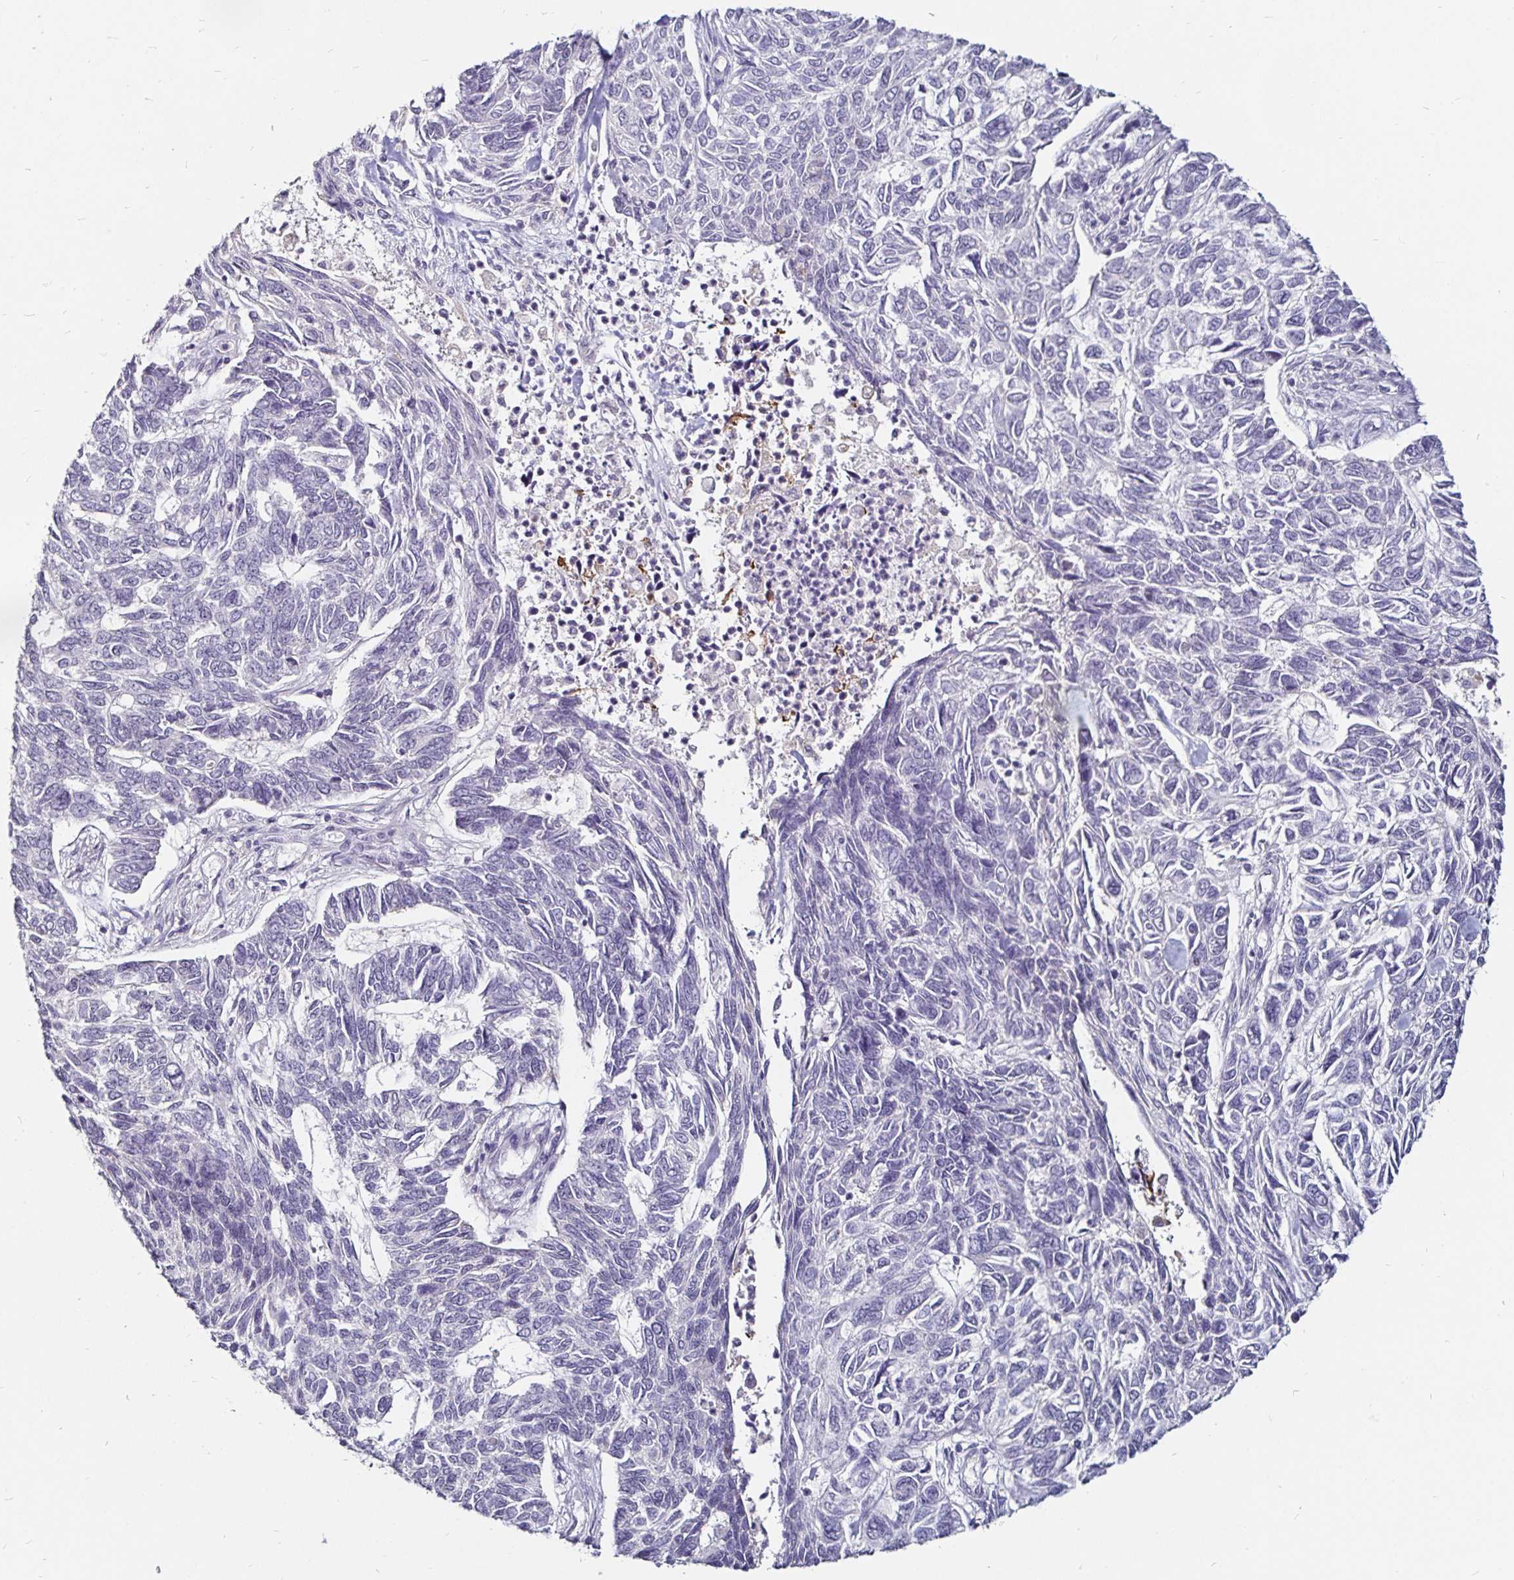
{"staining": {"intensity": "negative", "quantity": "none", "location": "none"}, "tissue": "skin cancer", "cell_type": "Tumor cells", "image_type": "cancer", "snomed": [{"axis": "morphology", "description": "Basal cell carcinoma"}, {"axis": "topography", "description": "Skin"}], "caption": "High magnification brightfield microscopy of basal cell carcinoma (skin) stained with DAB (3,3'-diaminobenzidine) (brown) and counterstained with hematoxylin (blue): tumor cells show no significant staining.", "gene": "FAIM2", "patient": {"sex": "female", "age": 65}}